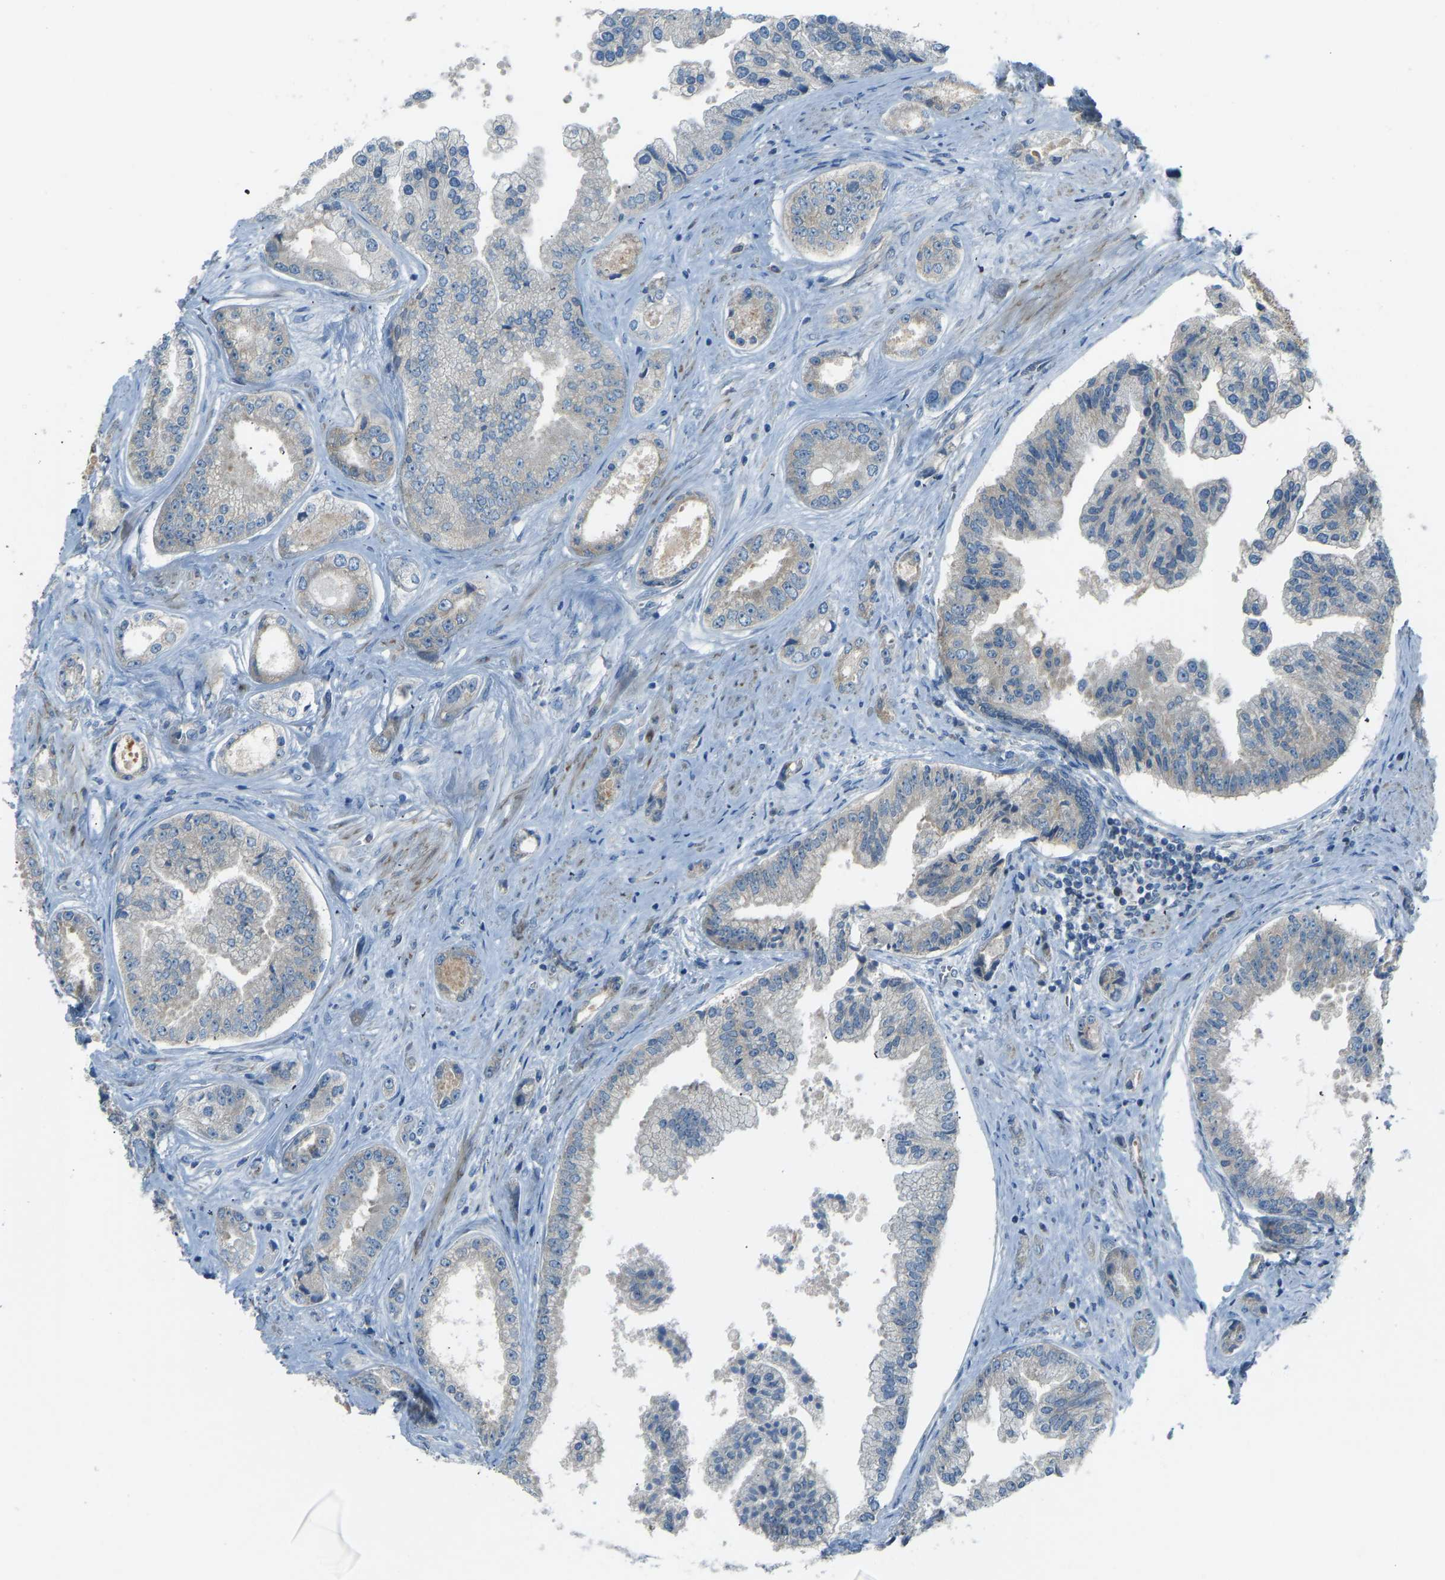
{"staining": {"intensity": "weak", "quantity": "<25%", "location": "cytoplasmic/membranous"}, "tissue": "prostate cancer", "cell_type": "Tumor cells", "image_type": "cancer", "snomed": [{"axis": "morphology", "description": "Adenocarcinoma, High grade"}, {"axis": "topography", "description": "Prostate"}], "caption": "Human prostate cancer stained for a protein using IHC demonstrates no staining in tumor cells.", "gene": "STAU2", "patient": {"sex": "male", "age": 61}}